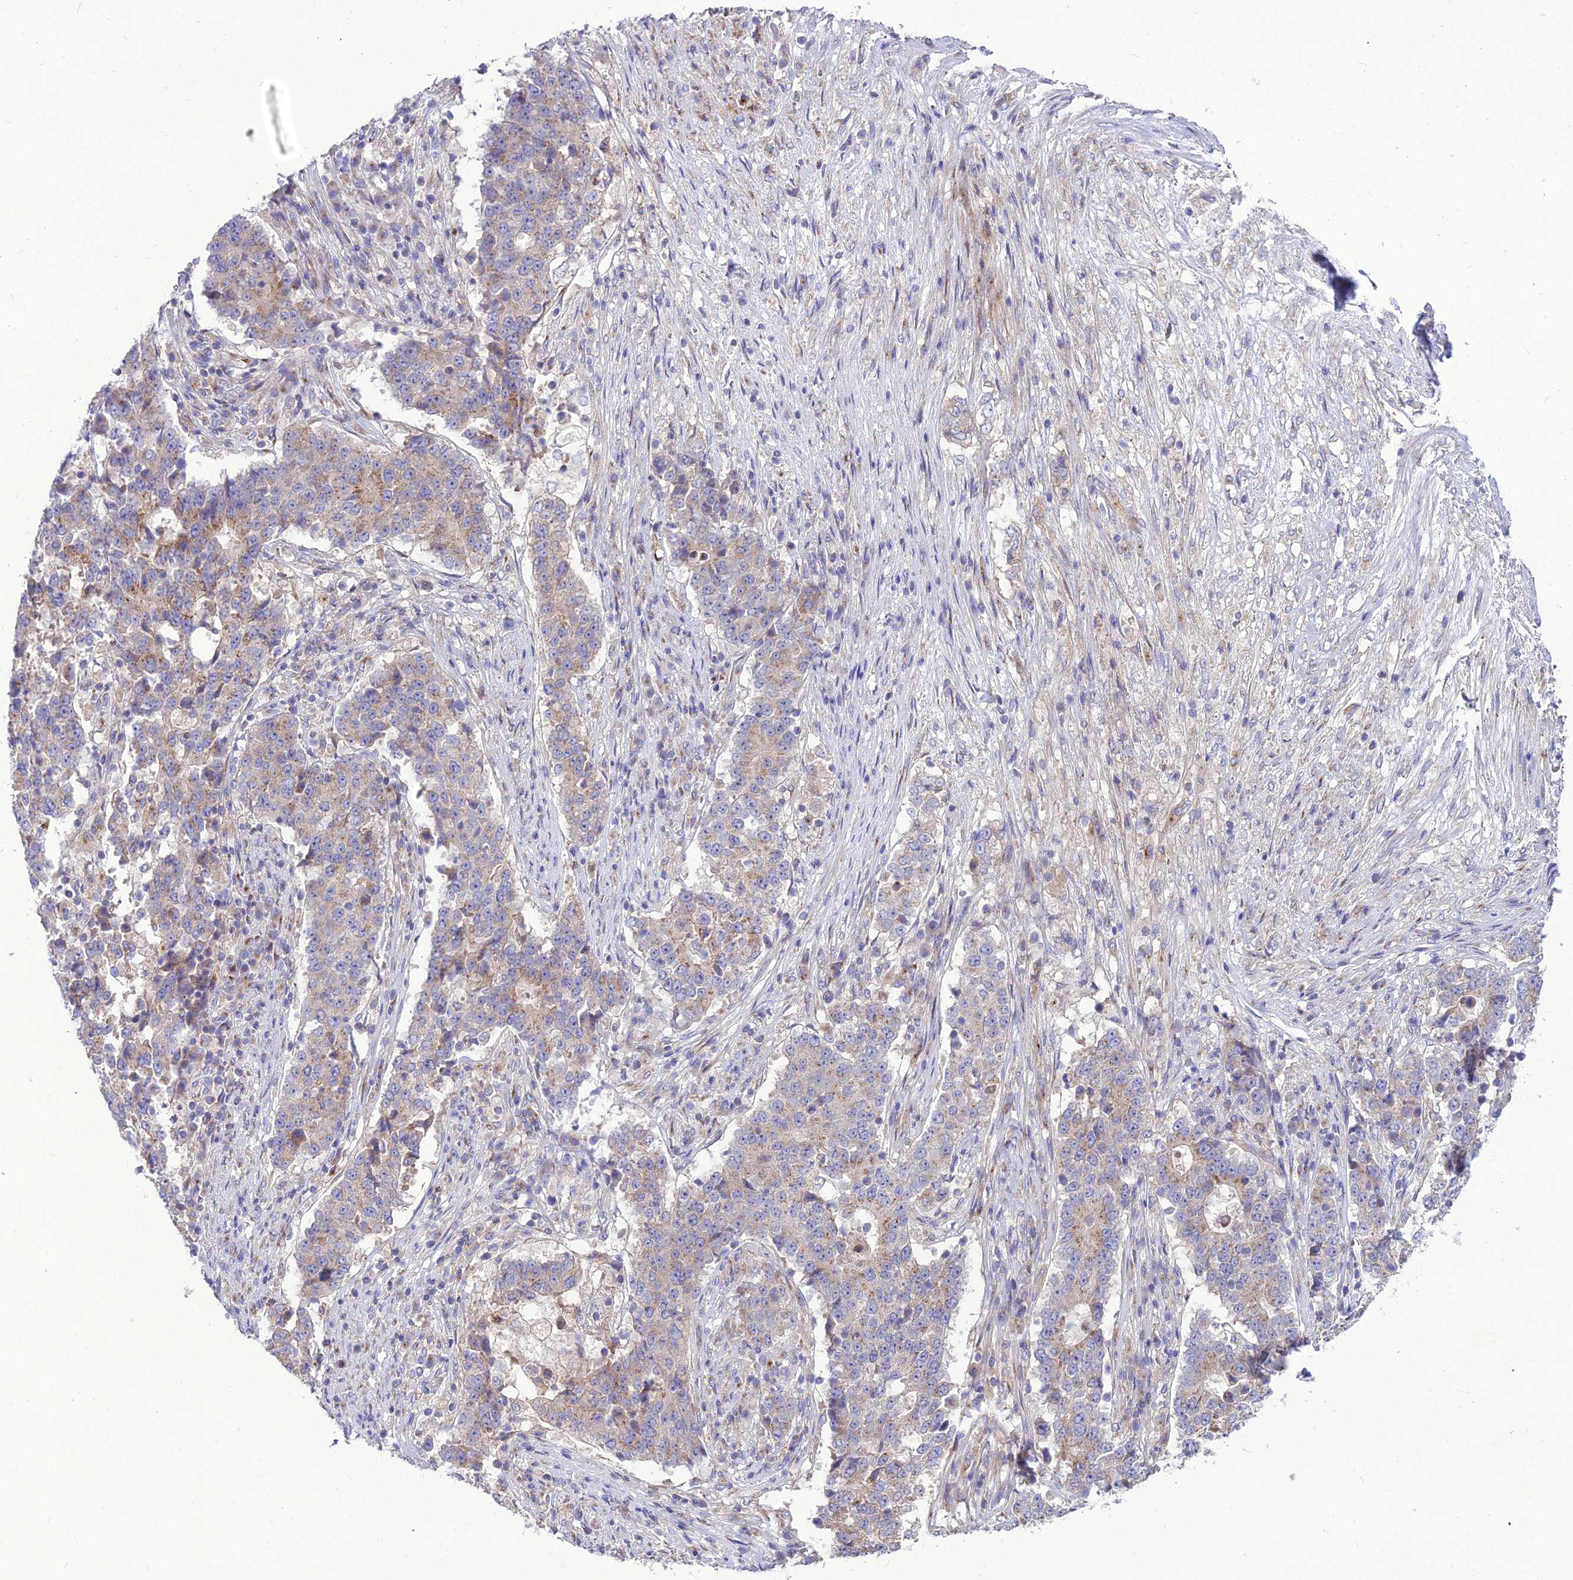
{"staining": {"intensity": "weak", "quantity": "25%-75%", "location": "cytoplasmic/membranous"}, "tissue": "stomach cancer", "cell_type": "Tumor cells", "image_type": "cancer", "snomed": [{"axis": "morphology", "description": "Adenocarcinoma, NOS"}, {"axis": "topography", "description": "Stomach"}], "caption": "Human stomach cancer stained with a brown dye reveals weak cytoplasmic/membranous positive expression in about 25%-75% of tumor cells.", "gene": "SPRYD7", "patient": {"sex": "male", "age": 59}}